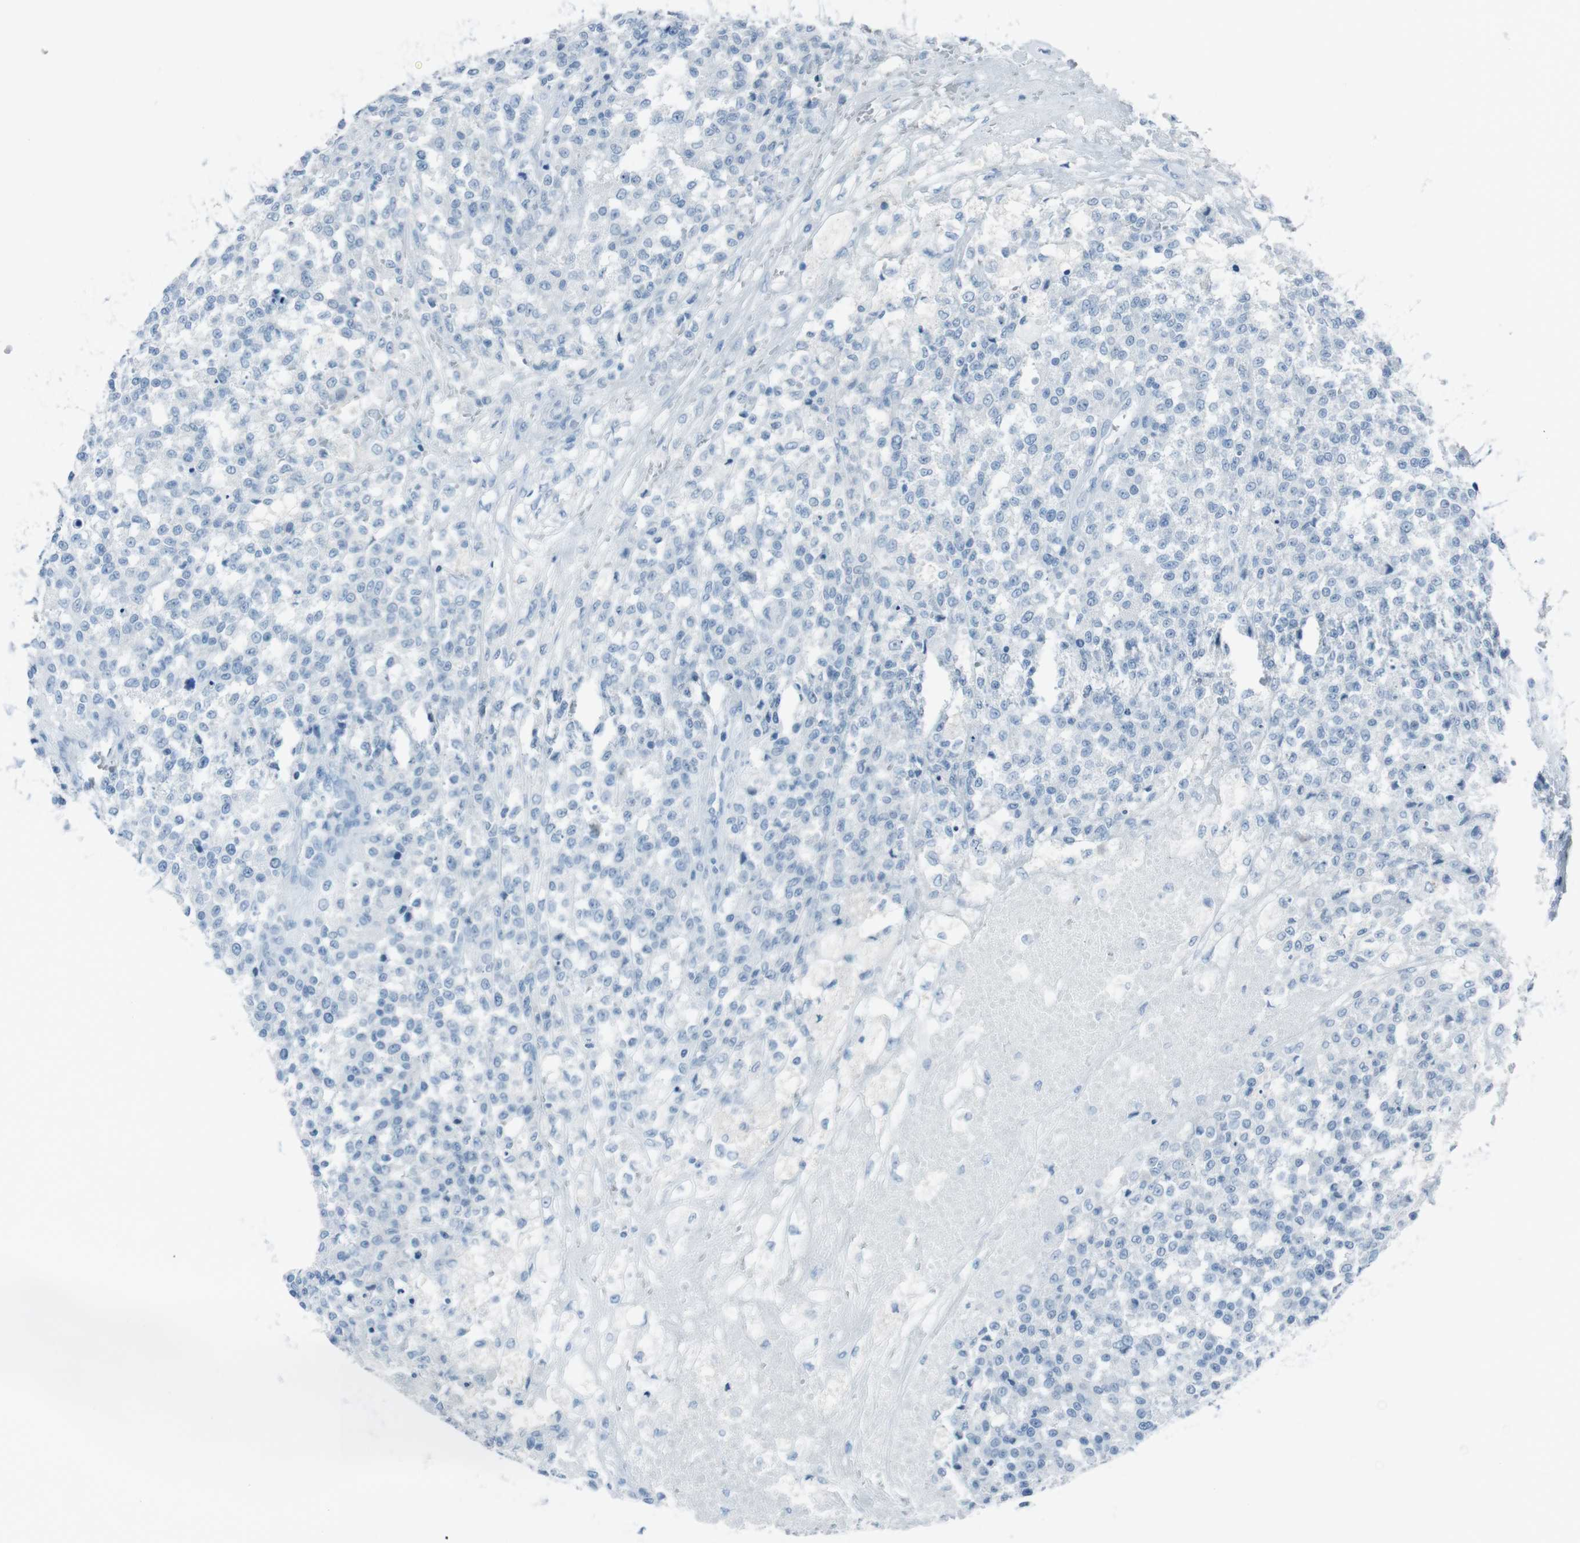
{"staining": {"intensity": "negative", "quantity": "none", "location": "none"}, "tissue": "testis cancer", "cell_type": "Tumor cells", "image_type": "cancer", "snomed": [{"axis": "morphology", "description": "Seminoma, NOS"}, {"axis": "topography", "description": "Testis"}], "caption": "An image of human testis cancer is negative for staining in tumor cells.", "gene": "TMEM207", "patient": {"sex": "male", "age": 59}}